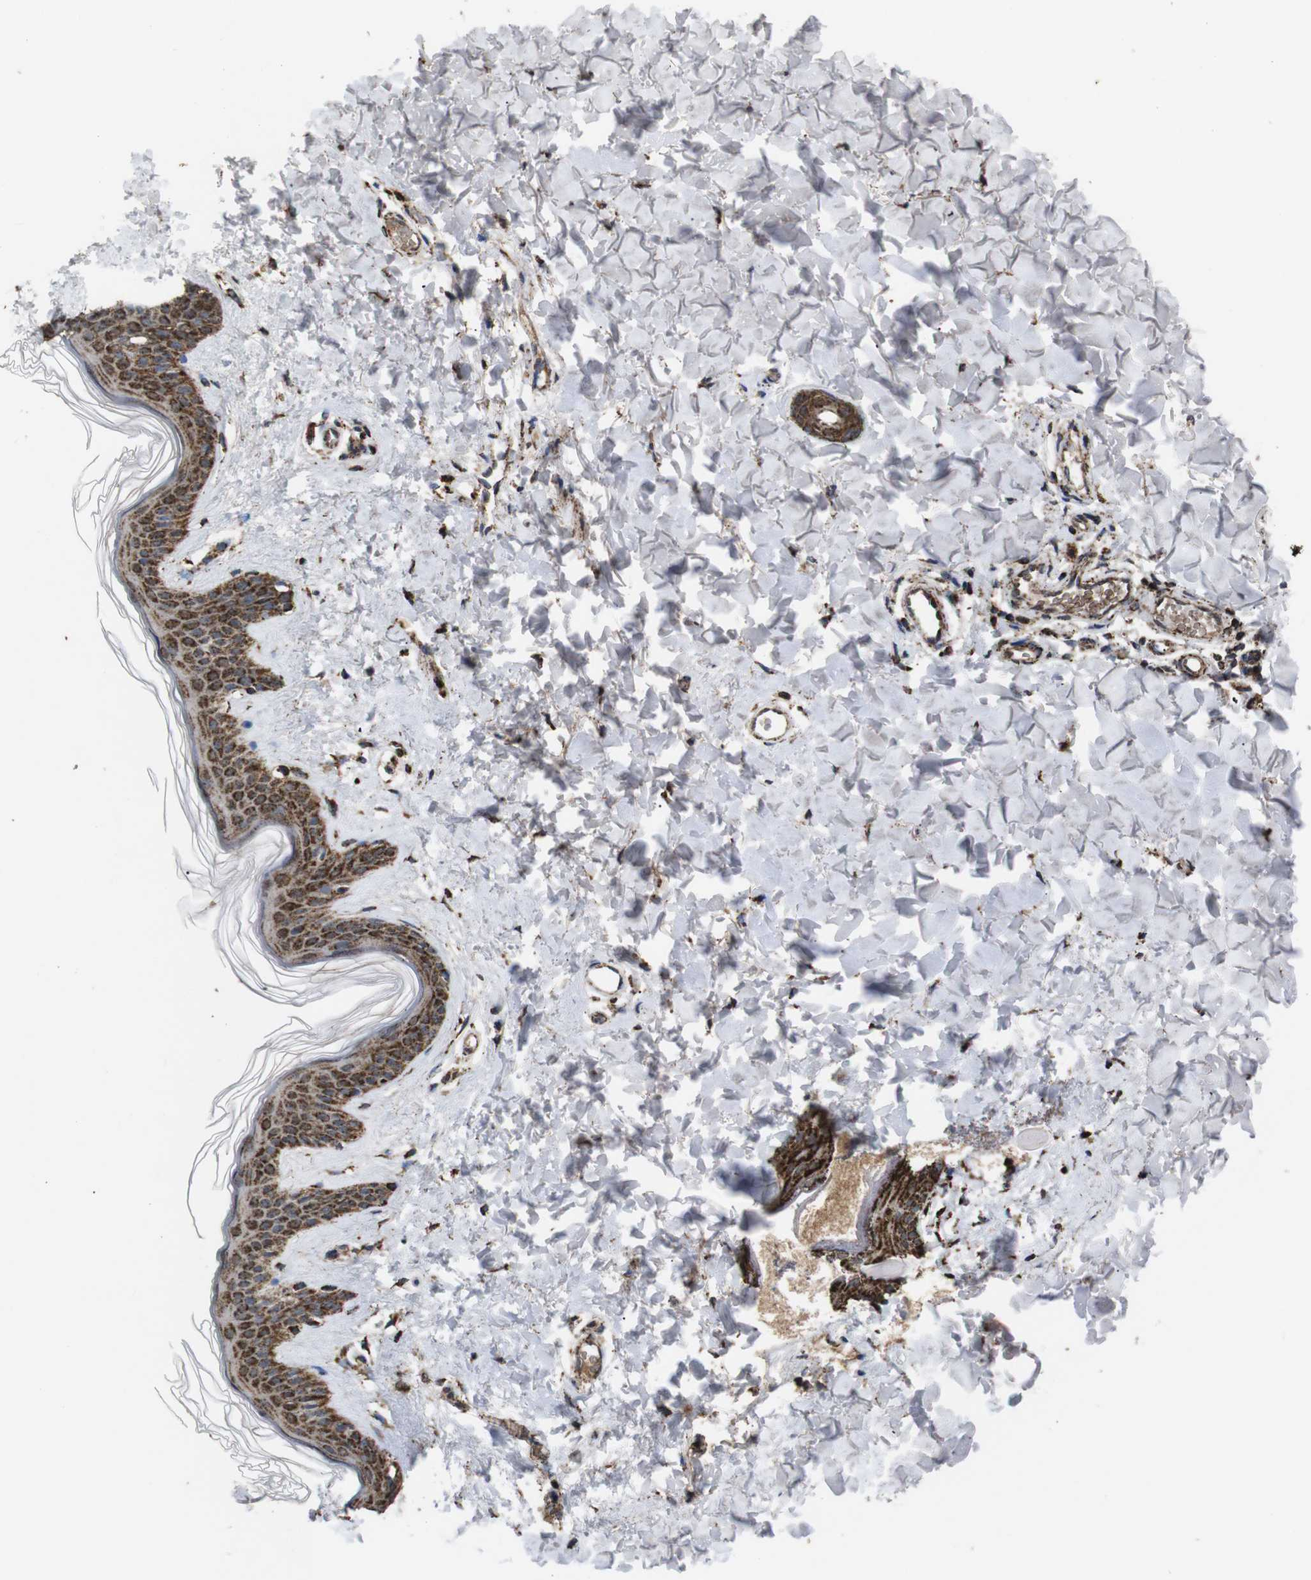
{"staining": {"intensity": "strong", "quantity": ">75%", "location": "cytoplasmic/membranous"}, "tissue": "skin", "cell_type": "Fibroblasts", "image_type": "normal", "snomed": [{"axis": "morphology", "description": "Normal tissue, NOS"}, {"axis": "topography", "description": "Skin"}], "caption": "Normal skin was stained to show a protein in brown. There is high levels of strong cytoplasmic/membranous staining in approximately >75% of fibroblasts. The staining is performed using DAB brown chromogen to label protein expression. The nuclei are counter-stained blue using hematoxylin.", "gene": "ATP5F1A", "patient": {"sex": "female", "age": 41}}